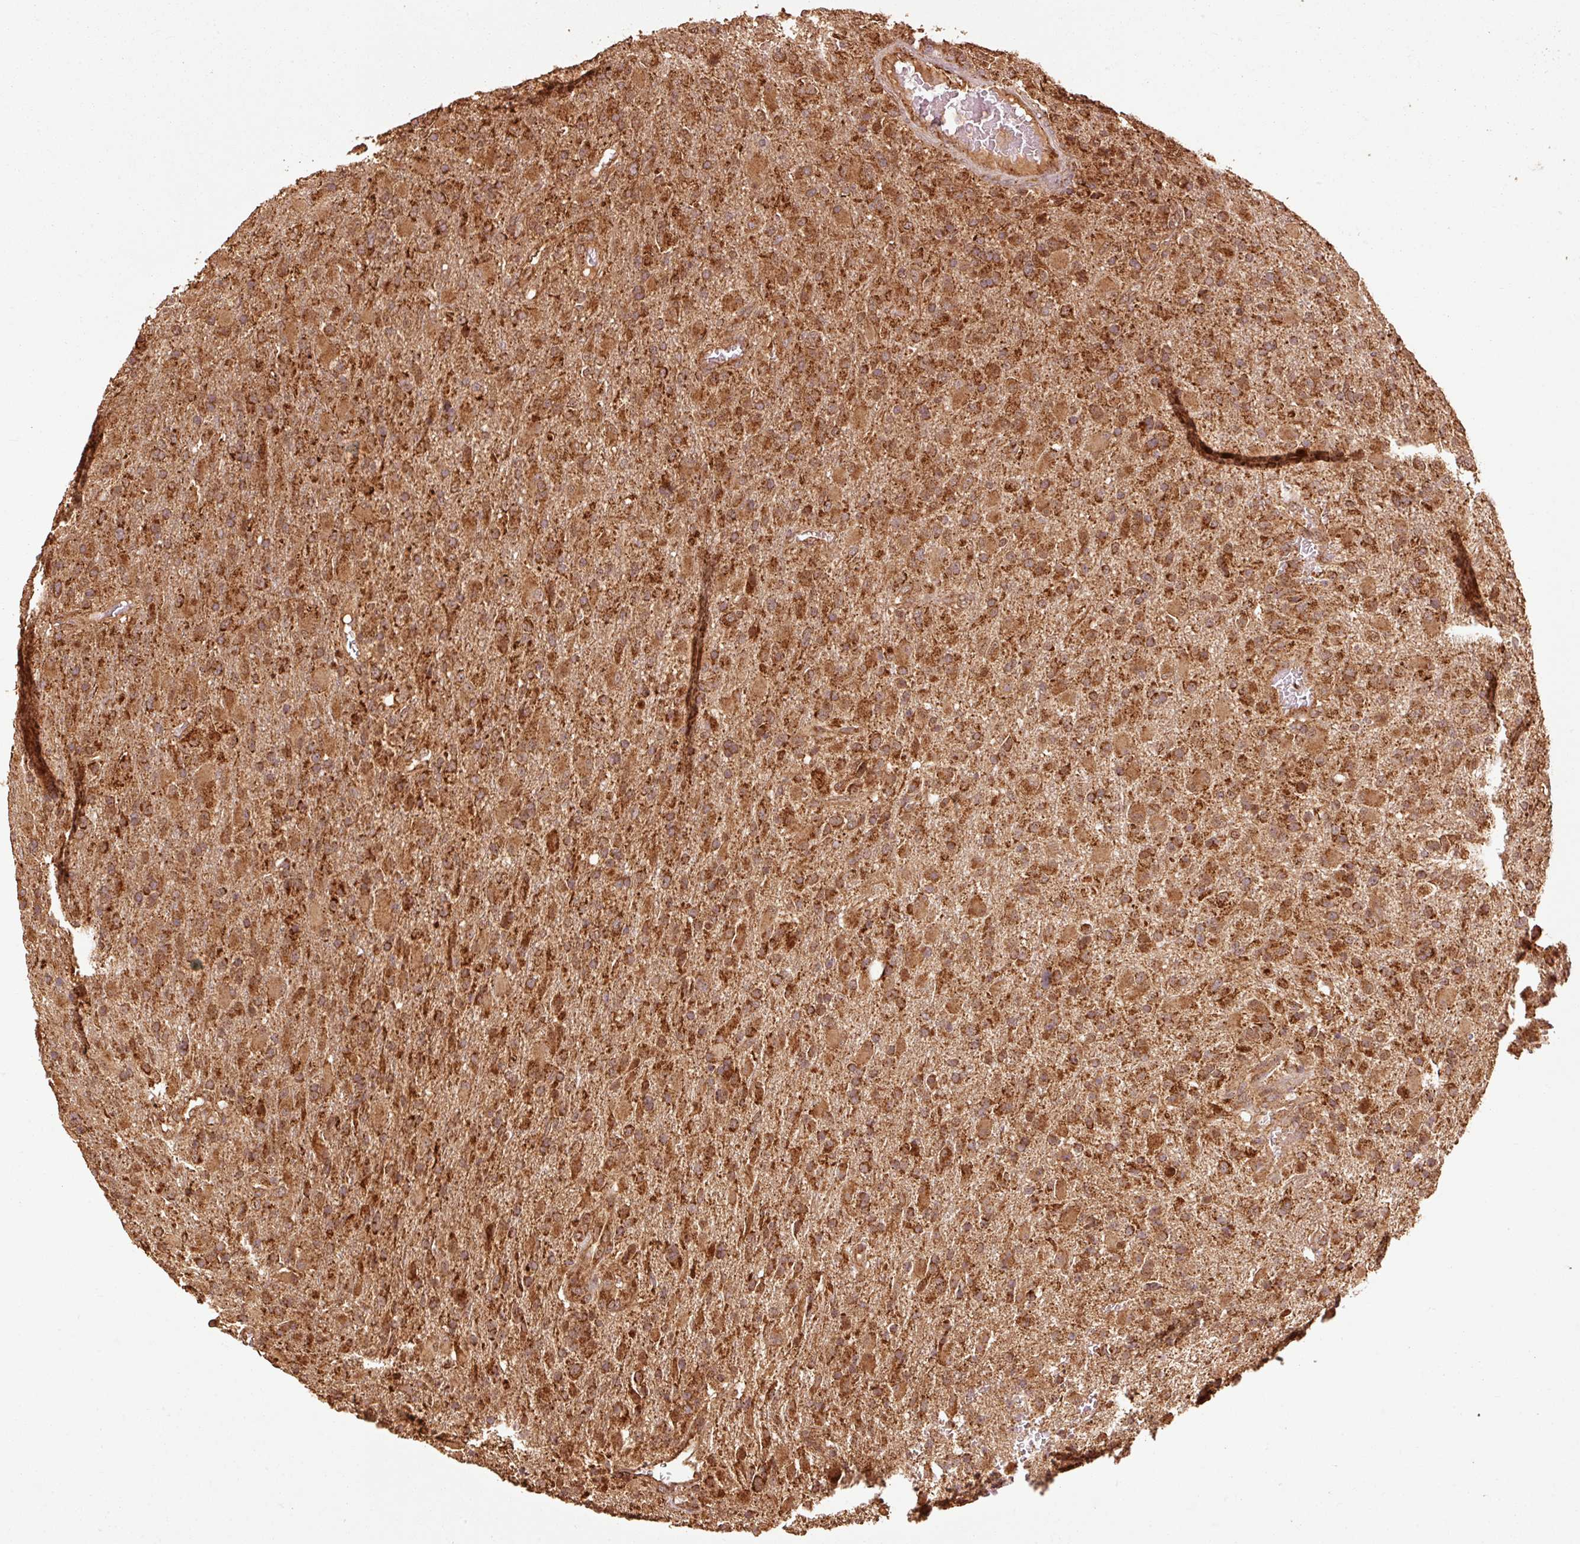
{"staining": {"intensity": "strong", "quantity": ">75%", "location": "cytoplasmic/membranous"}, "tissue": "glioma", "cell_type": "Tumor cells", "image_type": "cancer", "snomed": [{"axis": "morphology", "description": "Glioma, malignant, Low grade"}, {"axis": "topography", "description": "Brain"}], "caption": "The micrograph shows staining of malignant glioma (low-grade), revealing strong cytoplasmic/membranous protein positivity (brown color) within tumor cells. (DAB (3,3'-diaminobenzidine) IHC, brown staining for protein, blue staining for nuclei).", "gene": "MRPL16", "patient": {"sex": "male", "age": 65}}